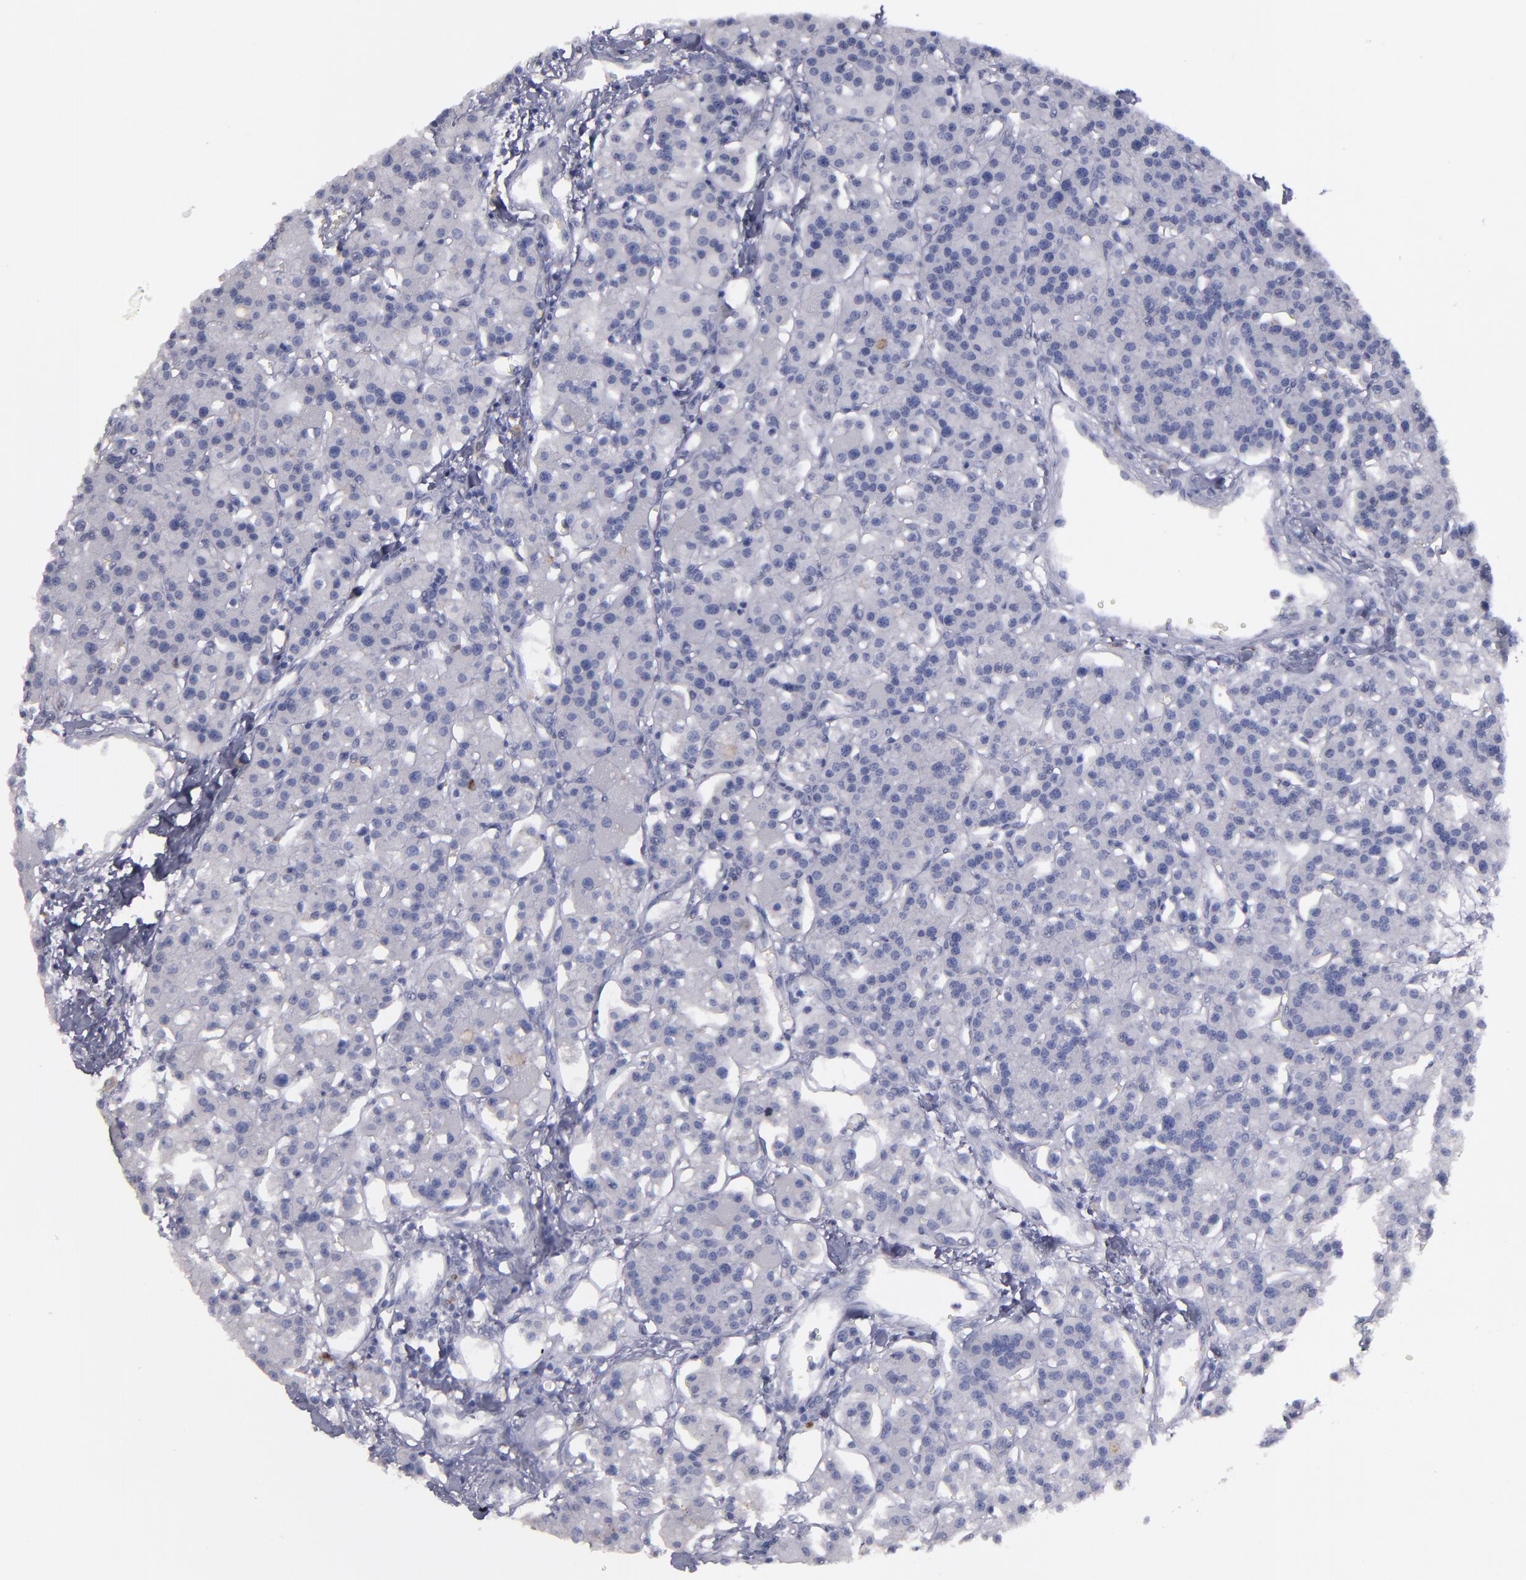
{"staining": {"intensity": "negative", "quantity": "none", "location": "none"}, "tissue": "parathyroid gland", "cell_type": "Glandular cells", "image_type": "normal", "snomed": [{"axis": "morphology", "description": "Normal tissue, NOS"}, {"axis": "topography", "description": "Parathyroid gland"}], "caption": "Glandular cells show no significant expression in unremarkable parathyroid gland. (DAB immunohistochemistry (IHC), high magnification).", "gene": "IRF8", "patient": {"sex": "female", "age": 58}}